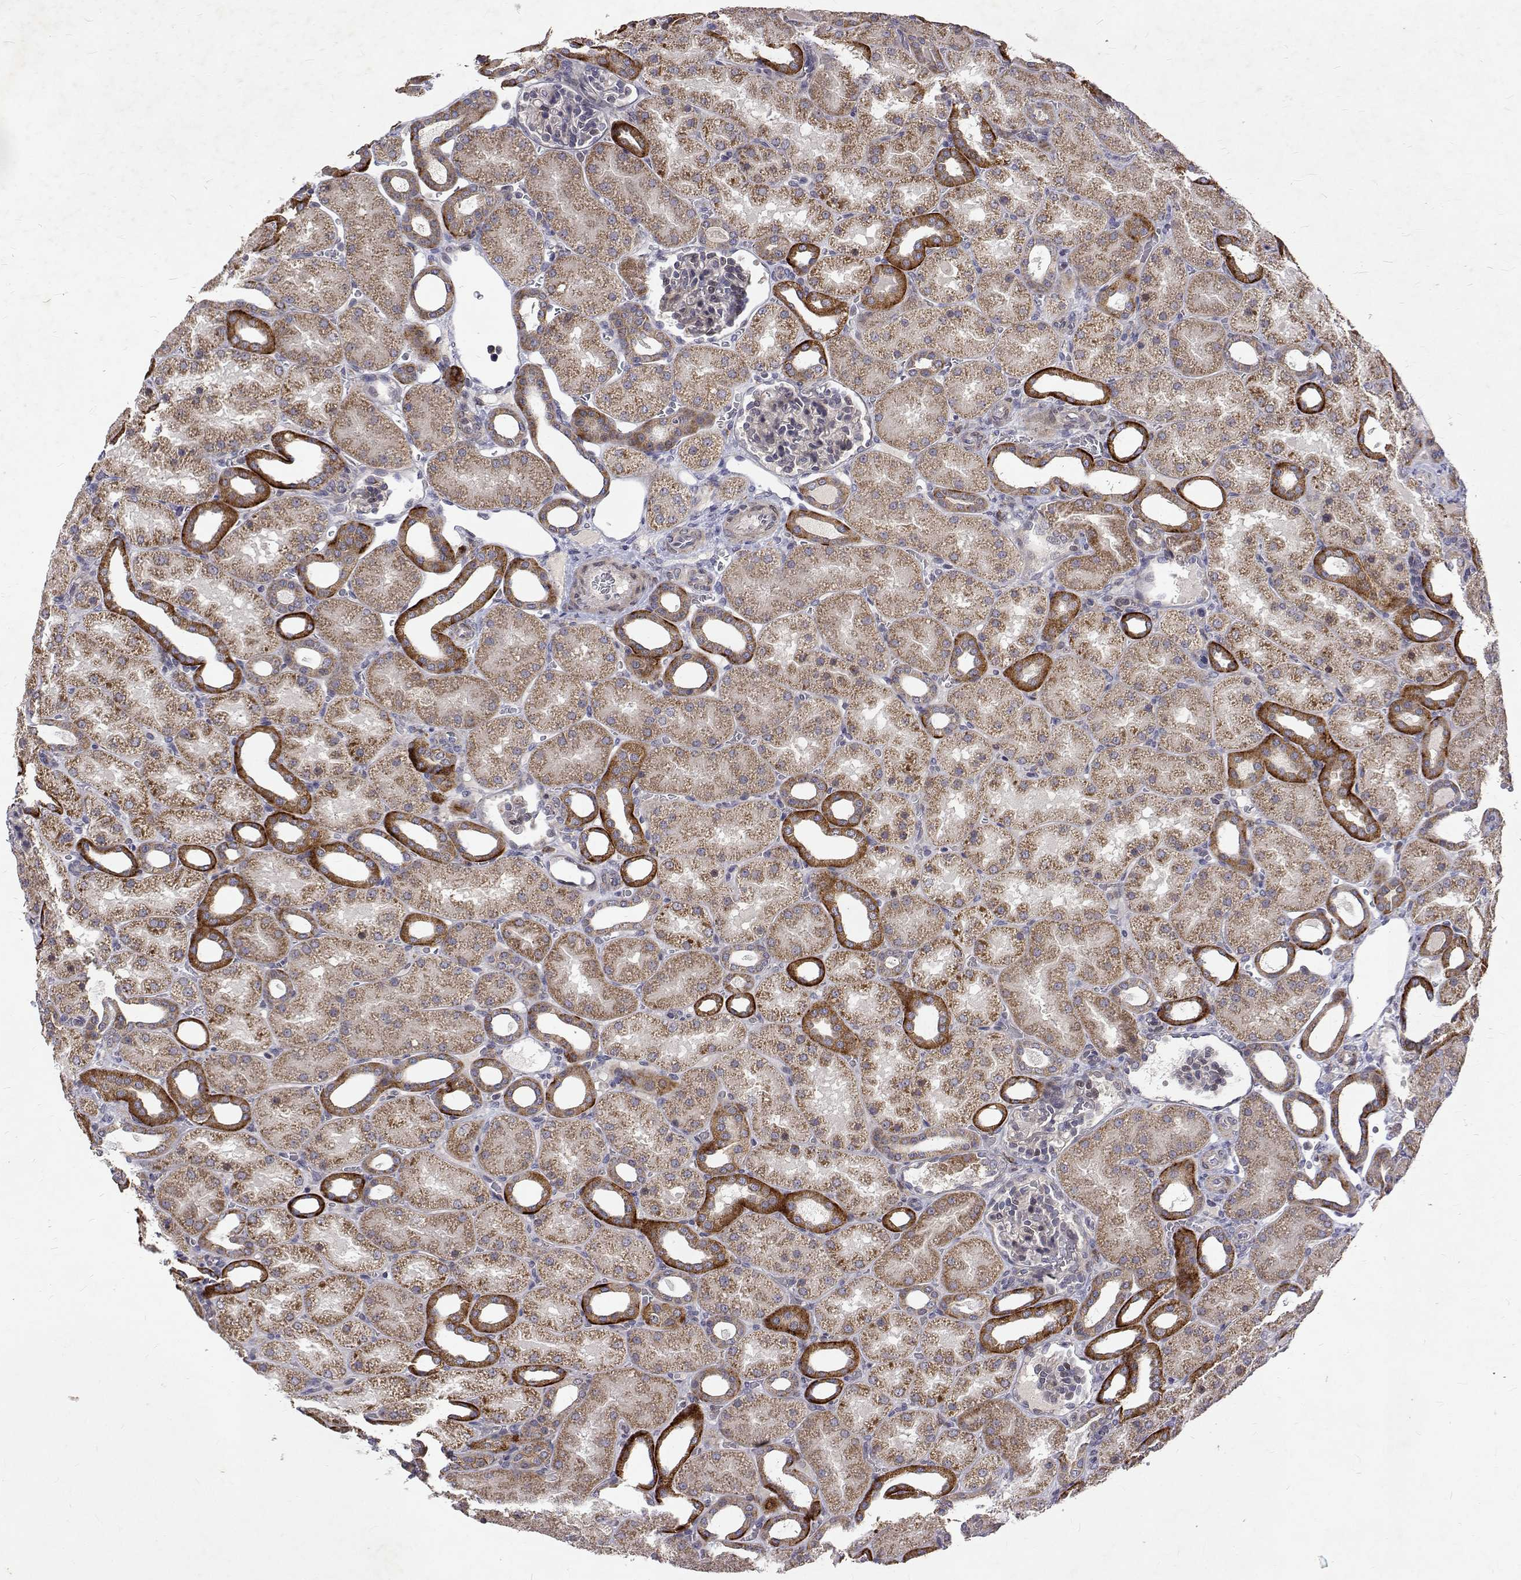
{"staining": {"intensity": "negative", "quantity": "none", "location": "none"}, "tissue": "kidney", "cell_type": "Cells in glomeruli", "image_type": "normal", "snomed": [{"axis": "morphology", "description": "Normal tissue, NOS"}, {"axis": "topography", "description": "Kidney"}], "caption": "A high-resolution histopathology image shows immunohistochemistry (IHC) staining of unremarkable kidney, which displays no significant positivity in cells in glomeruli. (Immunohistochemistry, brightfield microscopy, high magnification).", "gene": "ALKBH8", "patient": {"sex": "male", "age": 2}}